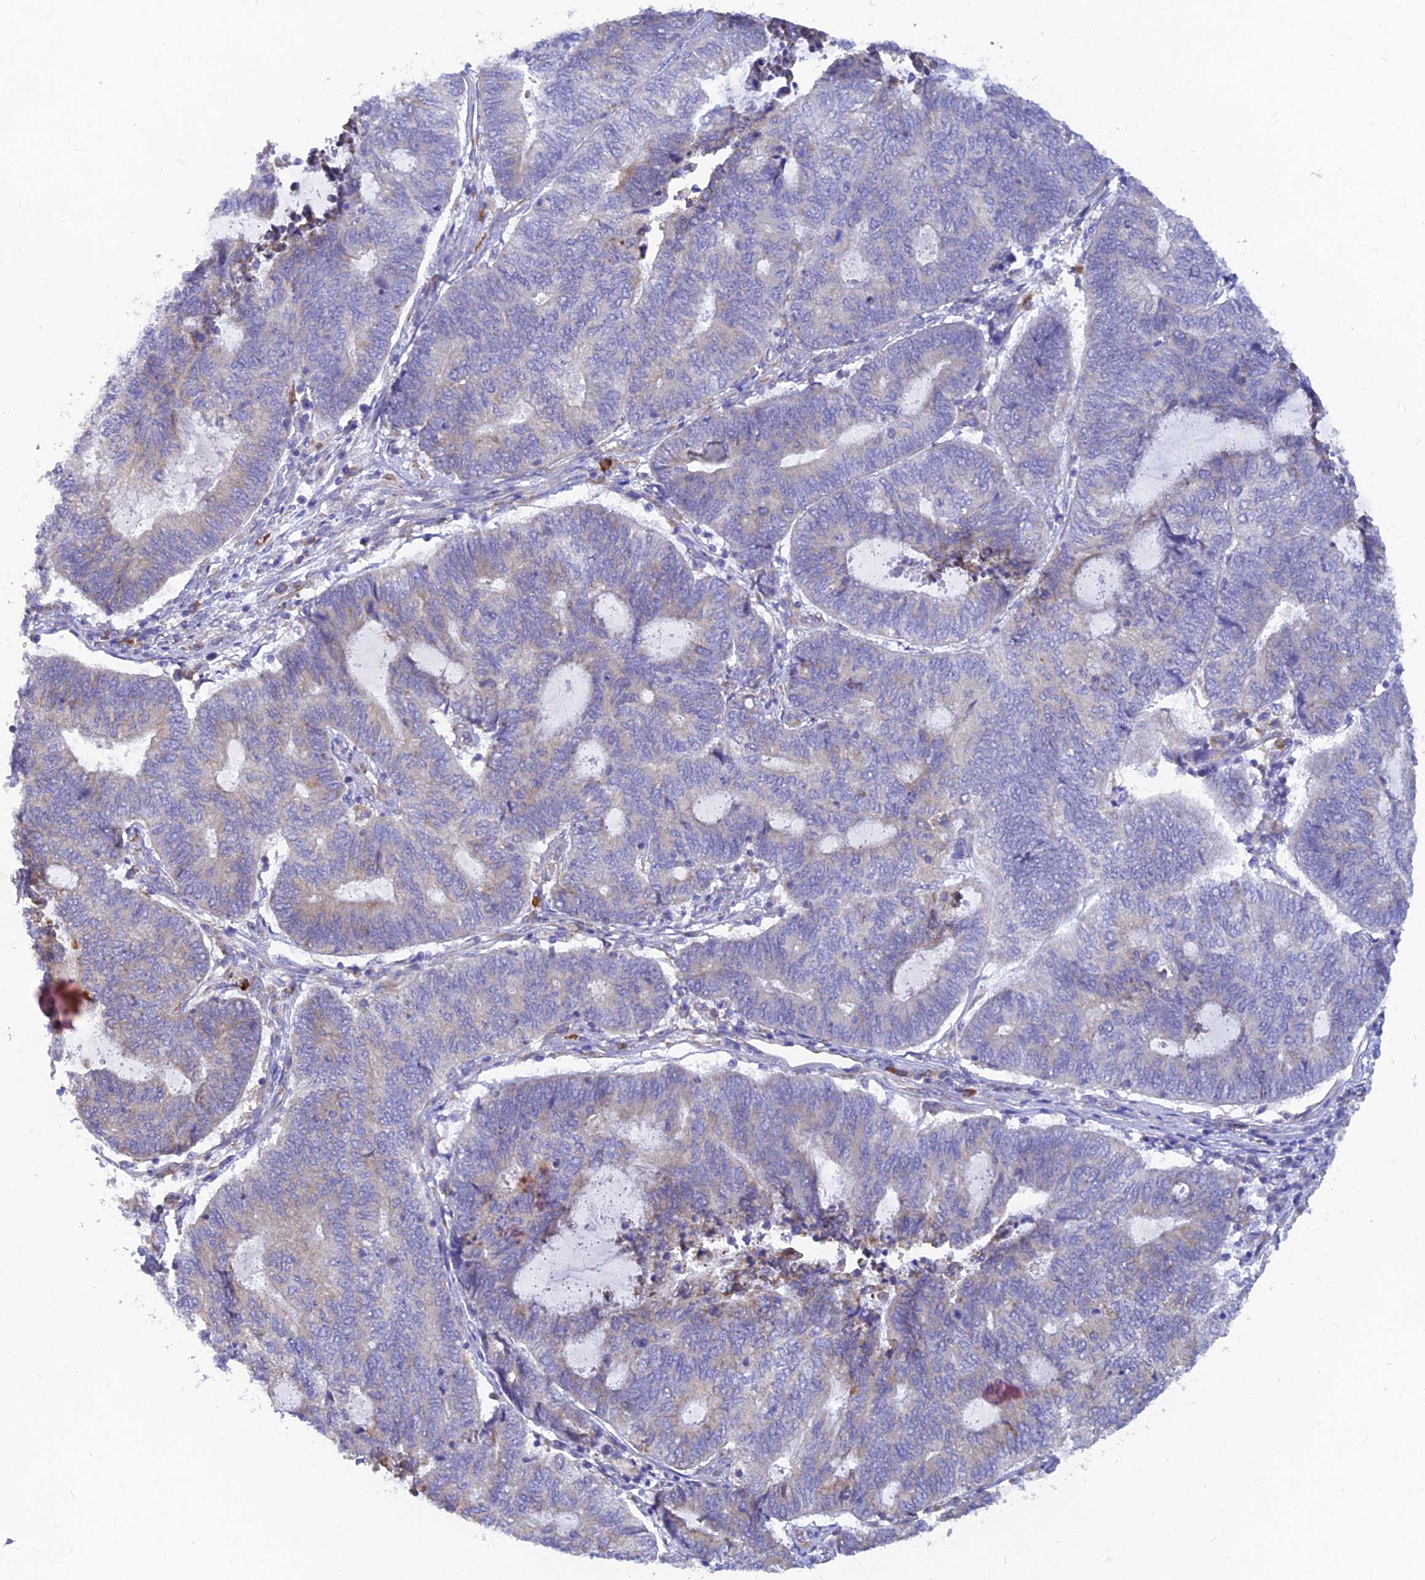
{"staining": {"intensity": "moderate", "quantity": "<25%", "location": "cytoplasmic/membranous"}, "tissue": "endometrial cancer", "cell_type": "Tumor cells", "image_type": "cancer", "snomed": [{"axis": "morphology", "description": "Adenocarcinoma, NOS"}, {"axis": "topography", "description": "Uterus"}, {"axis": "topography", "description": "Endometrium"}], "caption": "Immunohistochemistry staining of endometrial cancer (adenocarcinoma), which exhibits low levels of moderate cytoplasmic/membranous staining in about <25% of tumor cells indicating moderate cytoplasmic/membranous protein expression. The staining was performed using DAB (3,3'-diaminobenzidine) (brown) for protein detection and nuclei were counterstained in hematoxylin (blue).", "gene": "WDR35", "patient": {"sex": "female", "age": 70}}